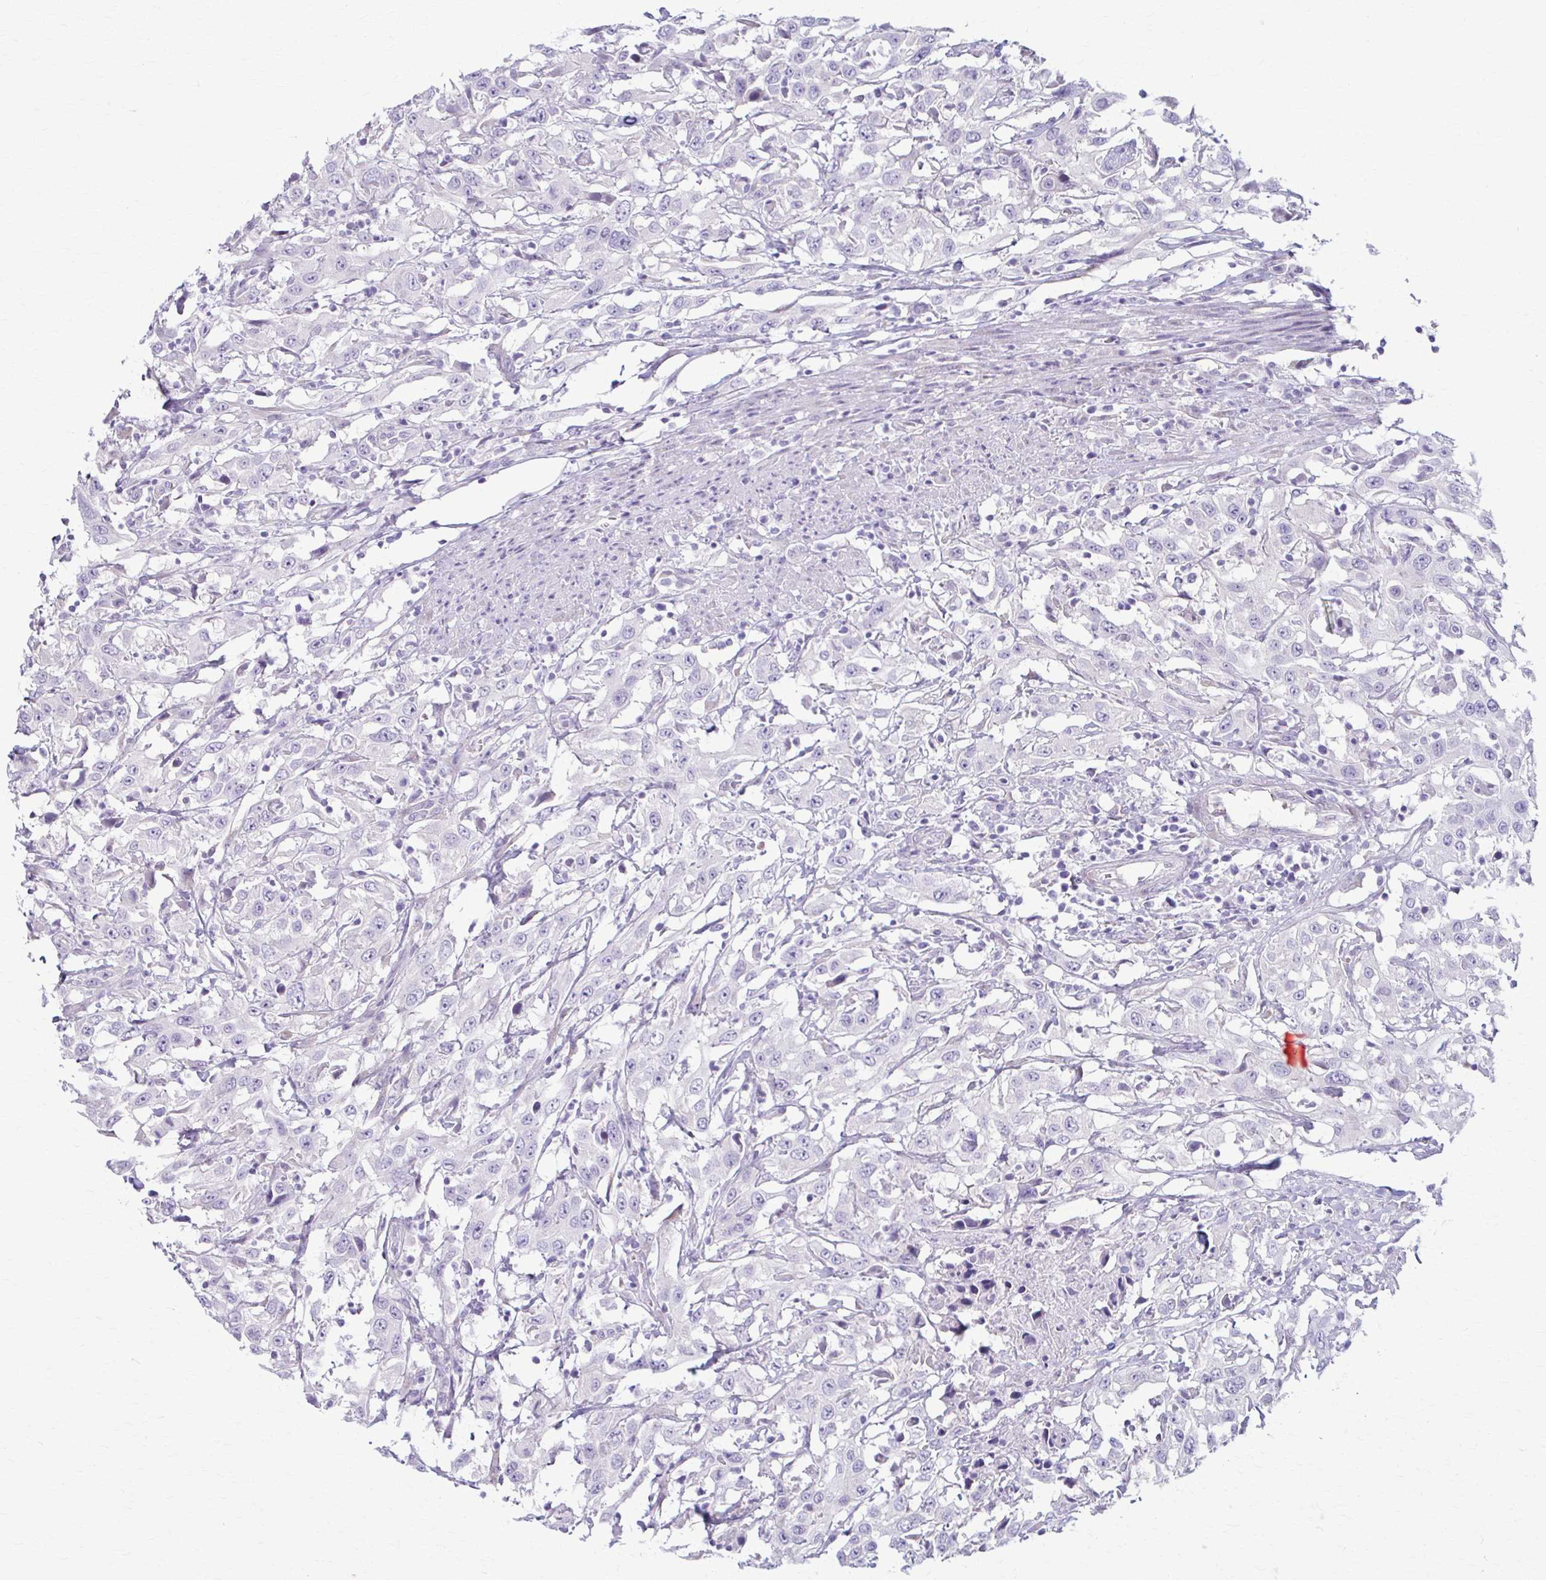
{"staining": {"intensity": "negative", "quantity": "none", "location": "none"}, "tissue": "urothelial cancer", "cell_type": "Tumor cells", "image_type": "cancer", "snomed": [{"axis": "morphology", "description": "Urothelial carcinoma, High grade"}, {"axis": "topography", "description": "Urinary bladder"}], "caption": "DAB (3,3'-diaminobenzidine) immunohistochemical staining of urothelial cancer reveals no significant positivity in tumor cells.", "gene": "PRKRA", "patient": {"sex": "male", "age": 61}}